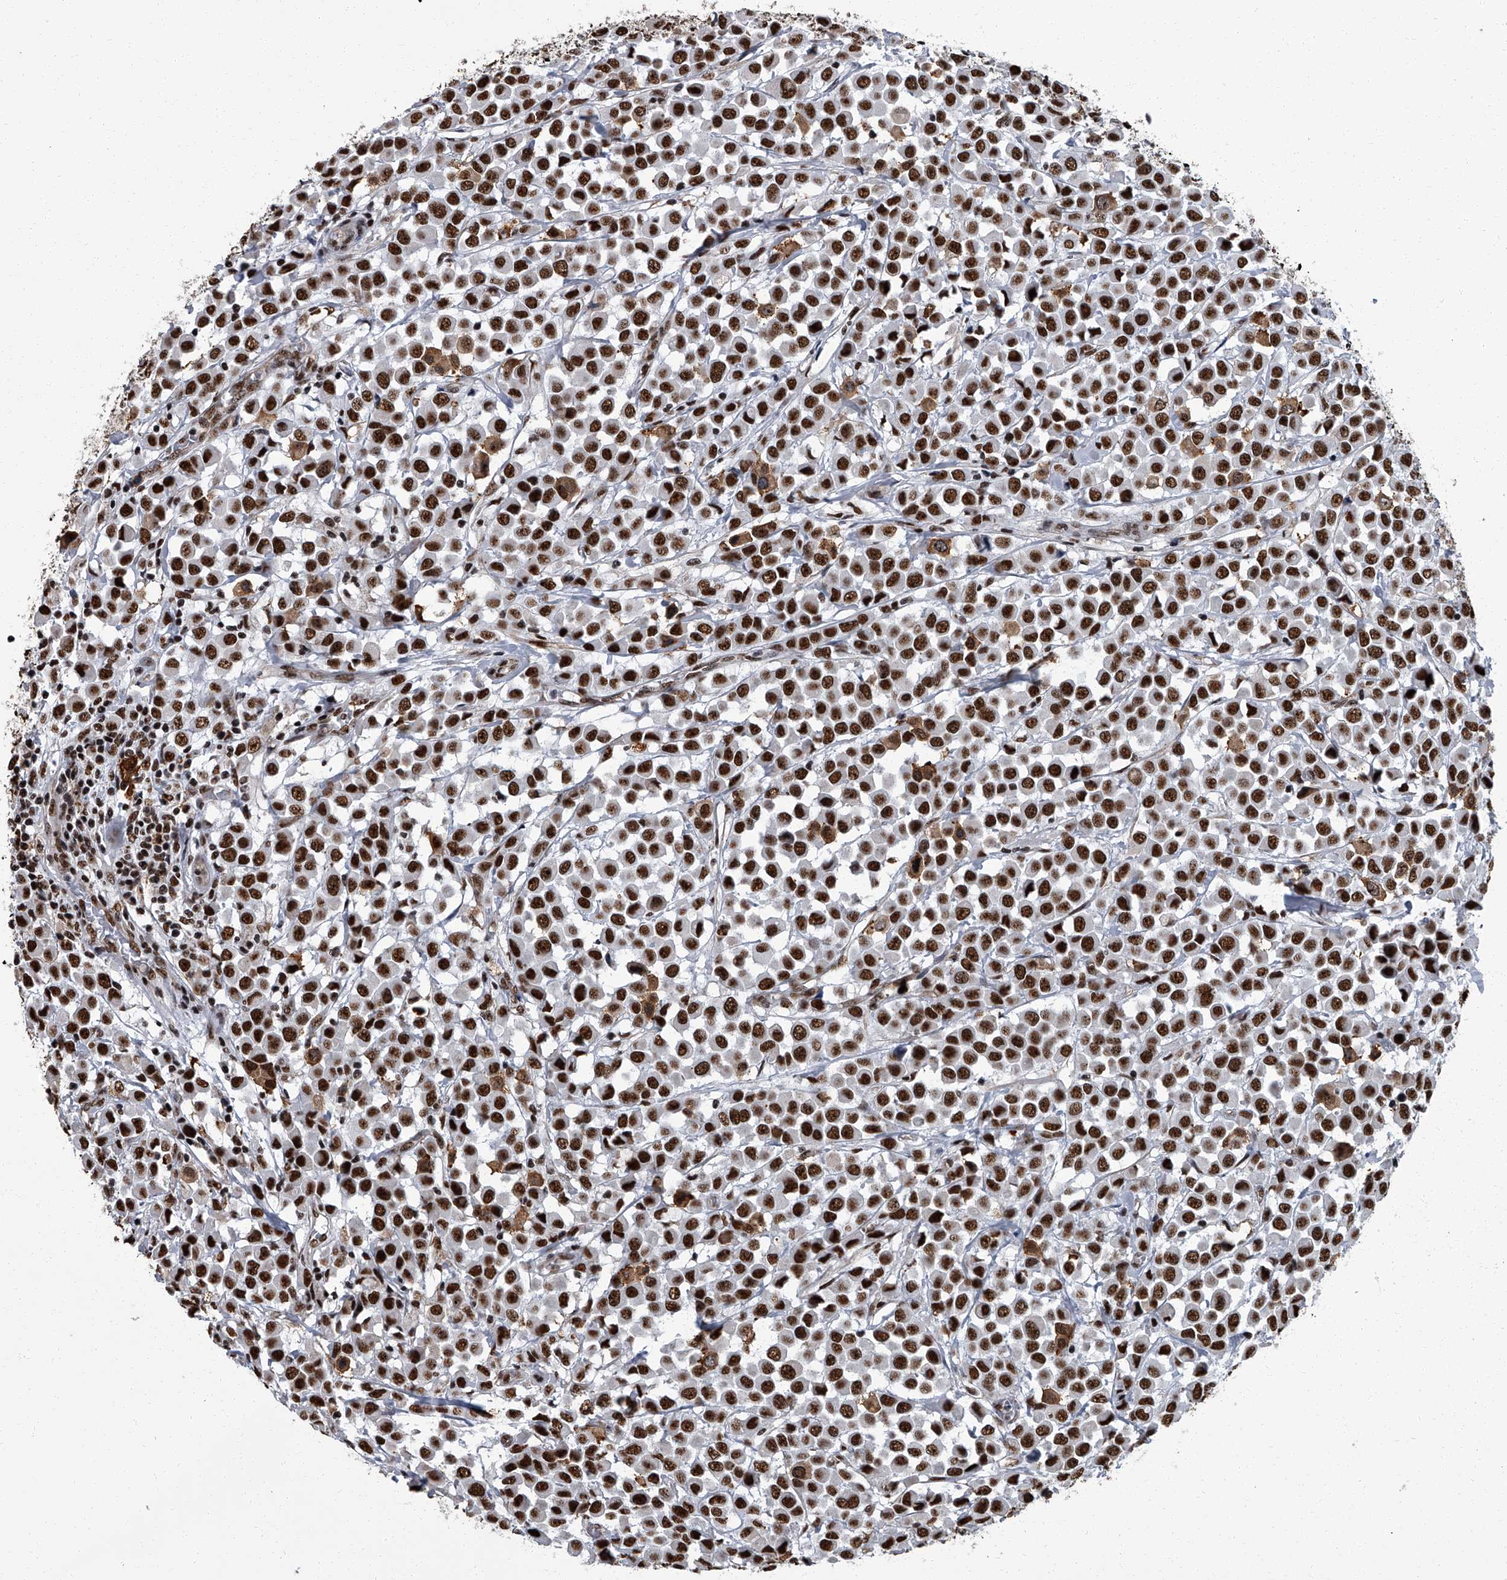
{"staining": {"intensity": "strong", "quantity": ">75%", "location": "nuclear"}, "tissue": "breast cancer", "cell_type": "Tumor cells", "image_type": "cancer", "snomed": [{"axis": "morphology", "description": "Duct carcinoma"}, {"axis": "topography", "description": "Breast"}], "caption": "Infiltrating ductal carcinoma (breast) was stained to show a protein in brown. There is high levels of strong nuclear staining in about >75% of tumor cells.", "gene": "ZNF518B", "patient": {"sex": "female", "age": 61}}